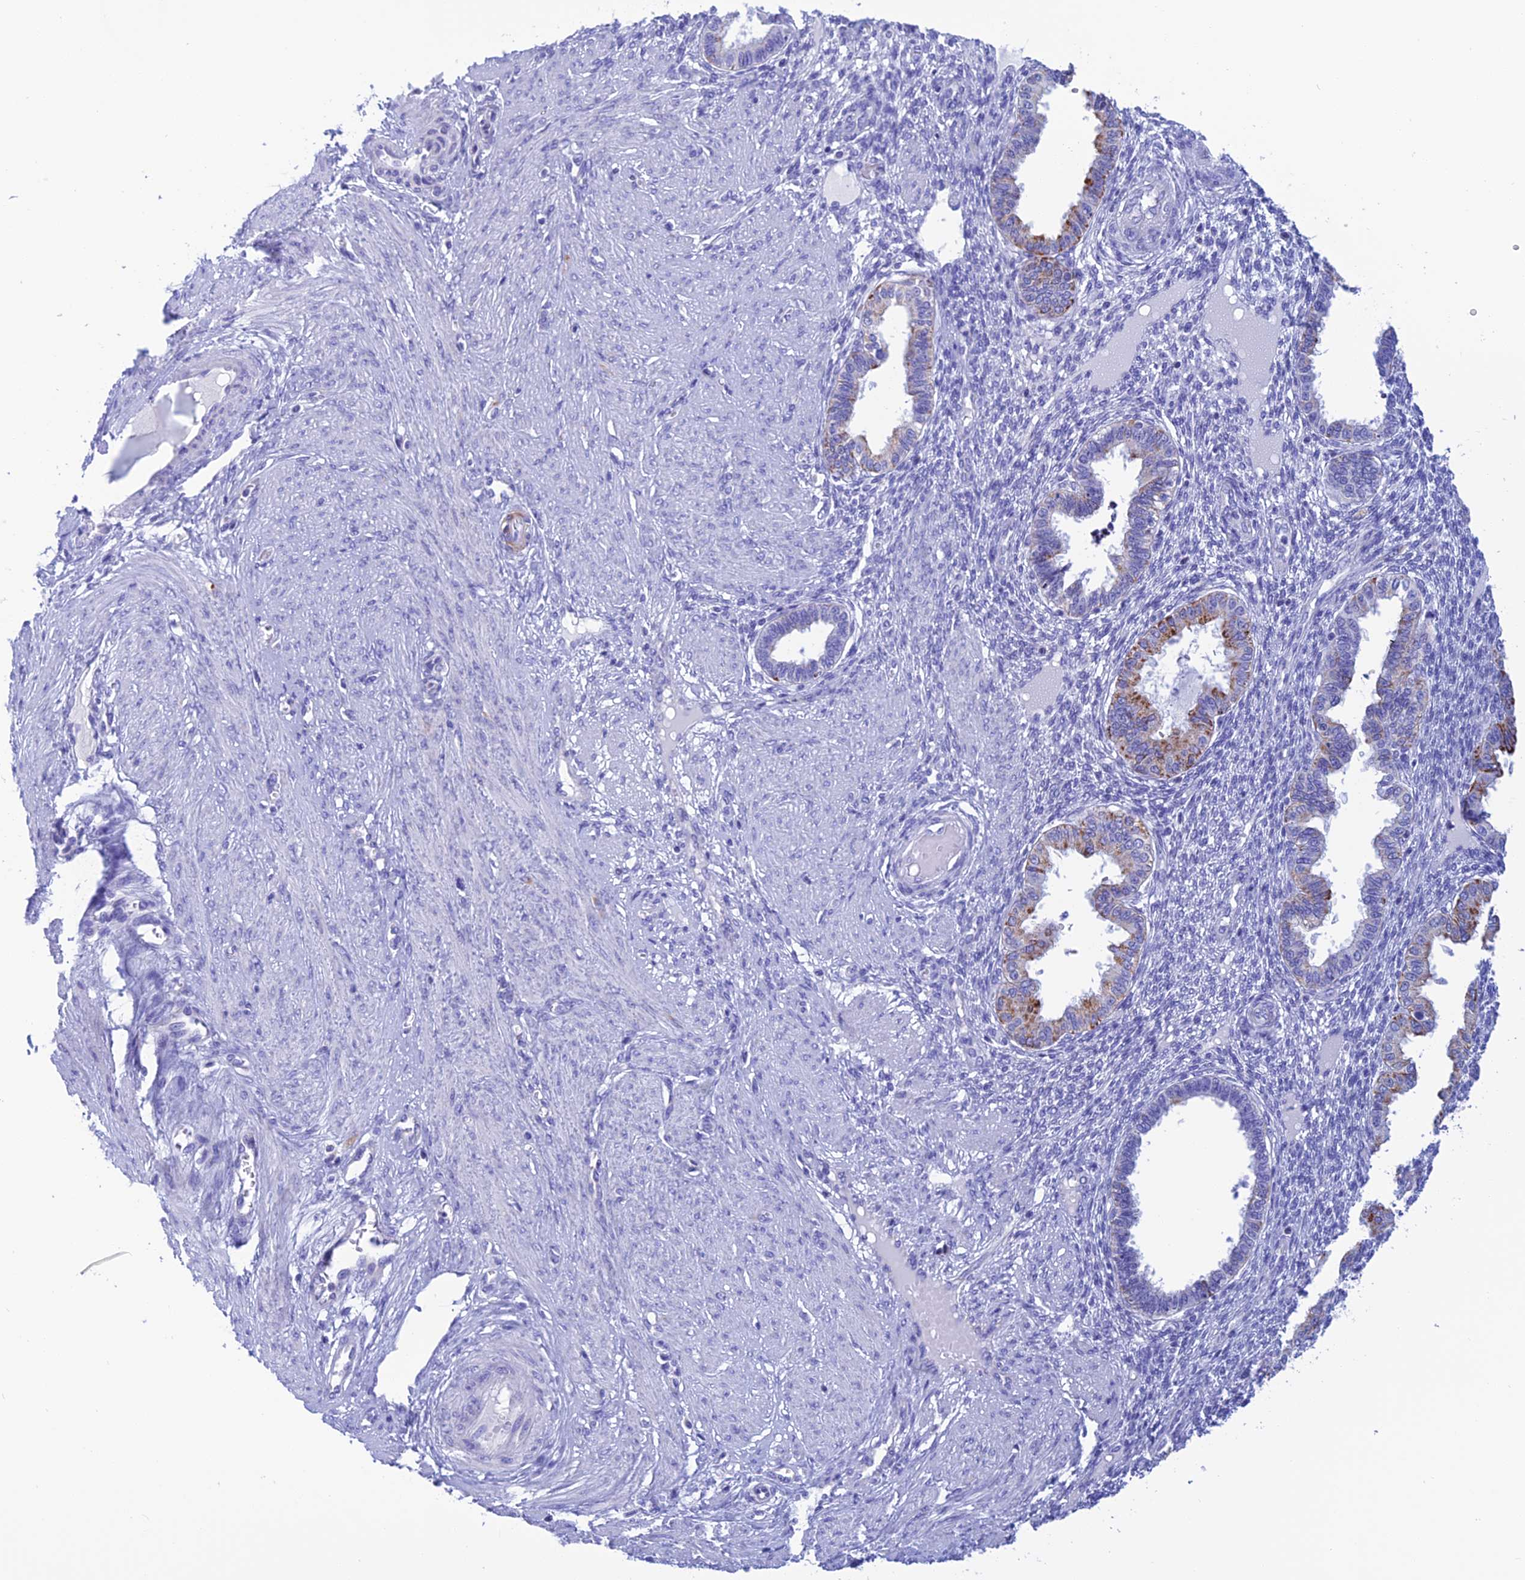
{"staining": {"intensity": "negative", "quantity": "none", "location": "none"}, "tissue": "endometrium", "cell_type": "Cells in endometrial stroma", "image_type": "normal", "snomed": [{"axis": "morphology", "description": "Normal tissue, NOS"}, {"axis": "topography", "description": "Endometrium"}], "caption": "IHC photomicrograph of unremarkable endometrium: human endometrium stained with DAB (3,3'-diaminobenzidine) exhibits no significant protein expression in cells in endometrial stroma.", "gene": "NXPE4", "patient": {"sex": "female", "age": 33}}